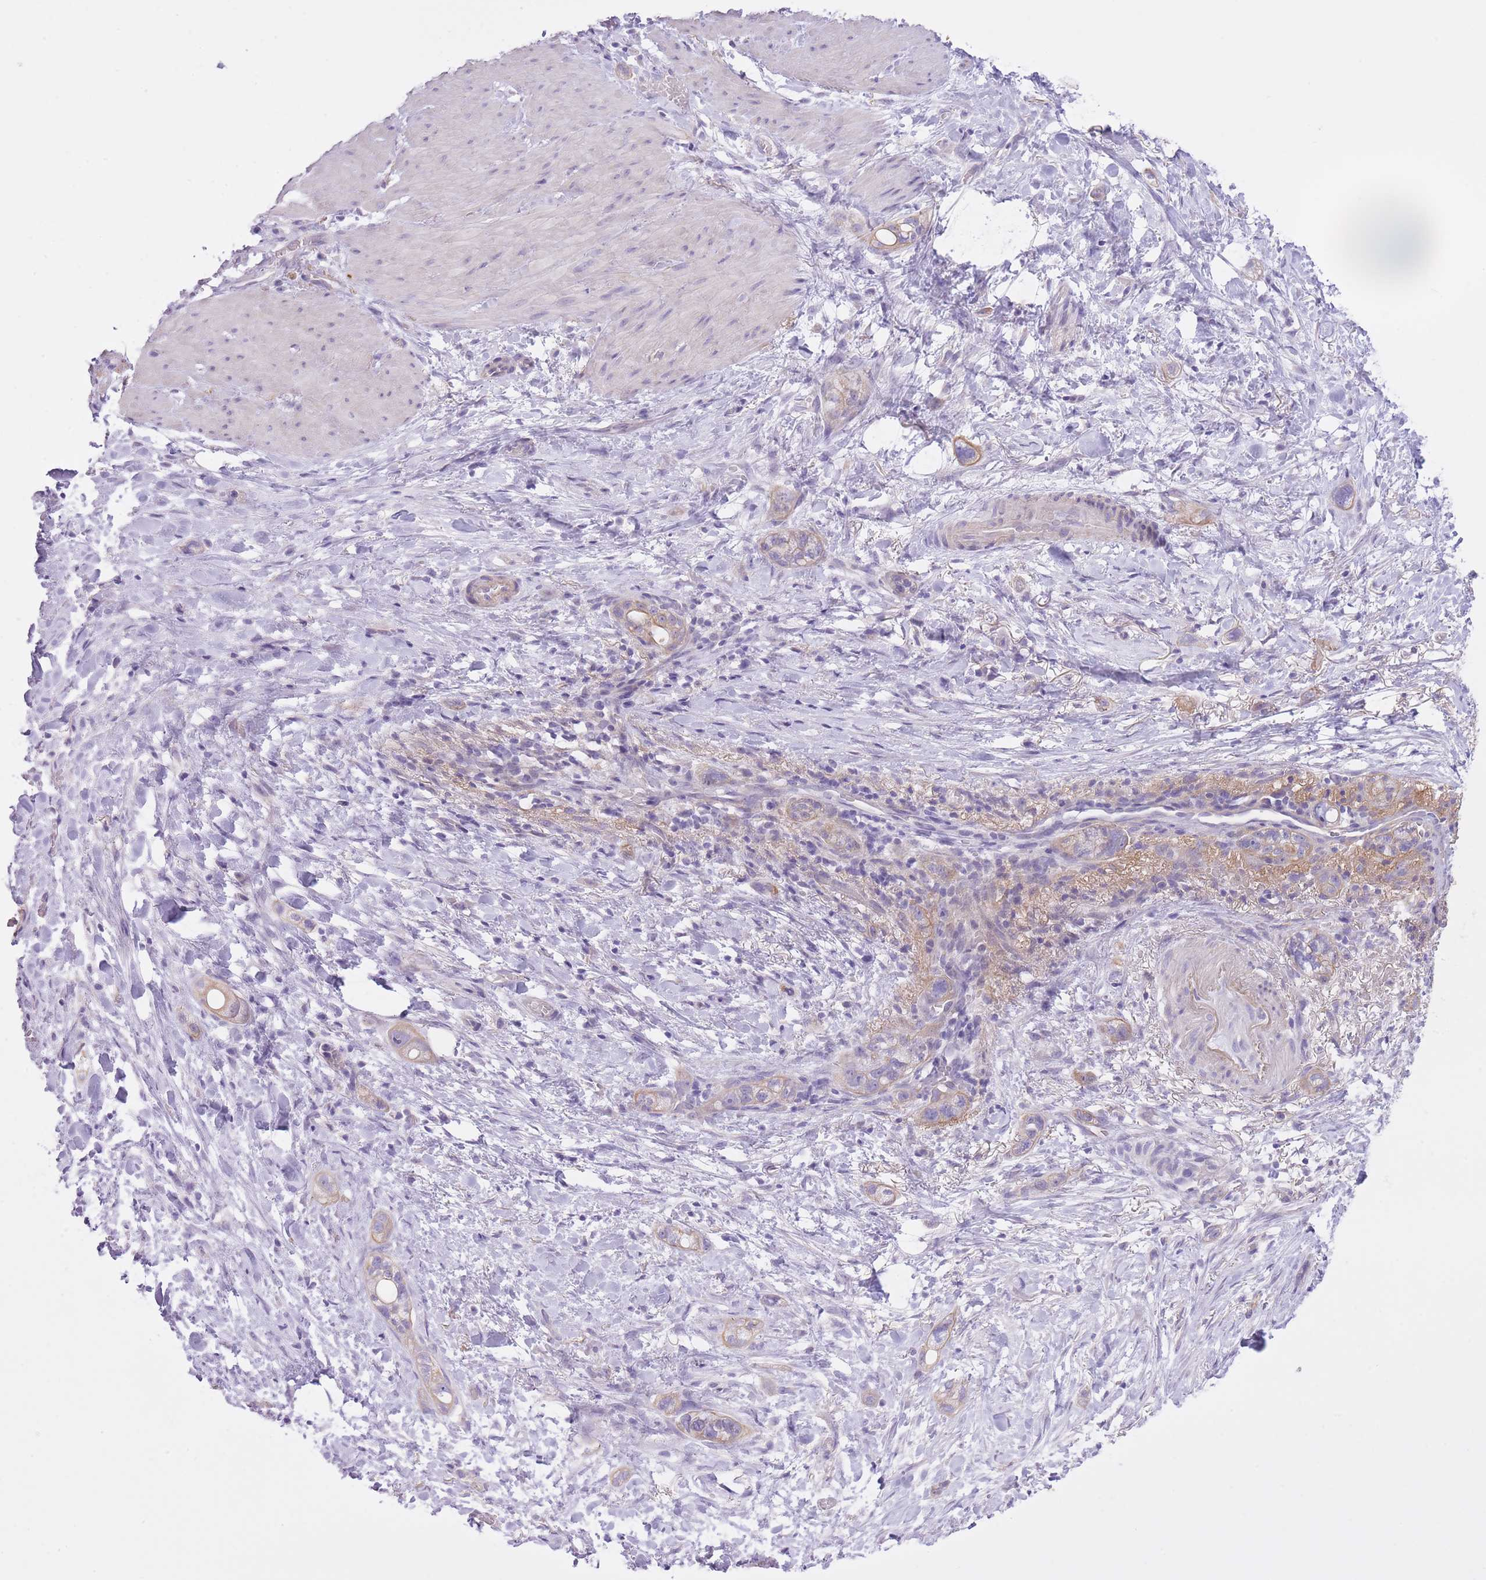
{"staining": {"intensity": "weak", "quantity": "<25%", "location": "cytoplasmic/membranous"}, "tissue": "stomach cancer", "cell_type": "Tumor cells", "image_type": "cancer", "snomed": [{"axis": "morphology", "description": "Adenocarcinoma, NOS"}, {"axis": "topography", "description": "Stomach"}, {"axis": "topography", "description": "Stomach, lower"}], "caption": "The micrograph reveals no staining of tumor cells in stomach cancer. Nuclei are stained in blue.", "gene": "REV1", "patient": {"sex": "female", "age": 48}}